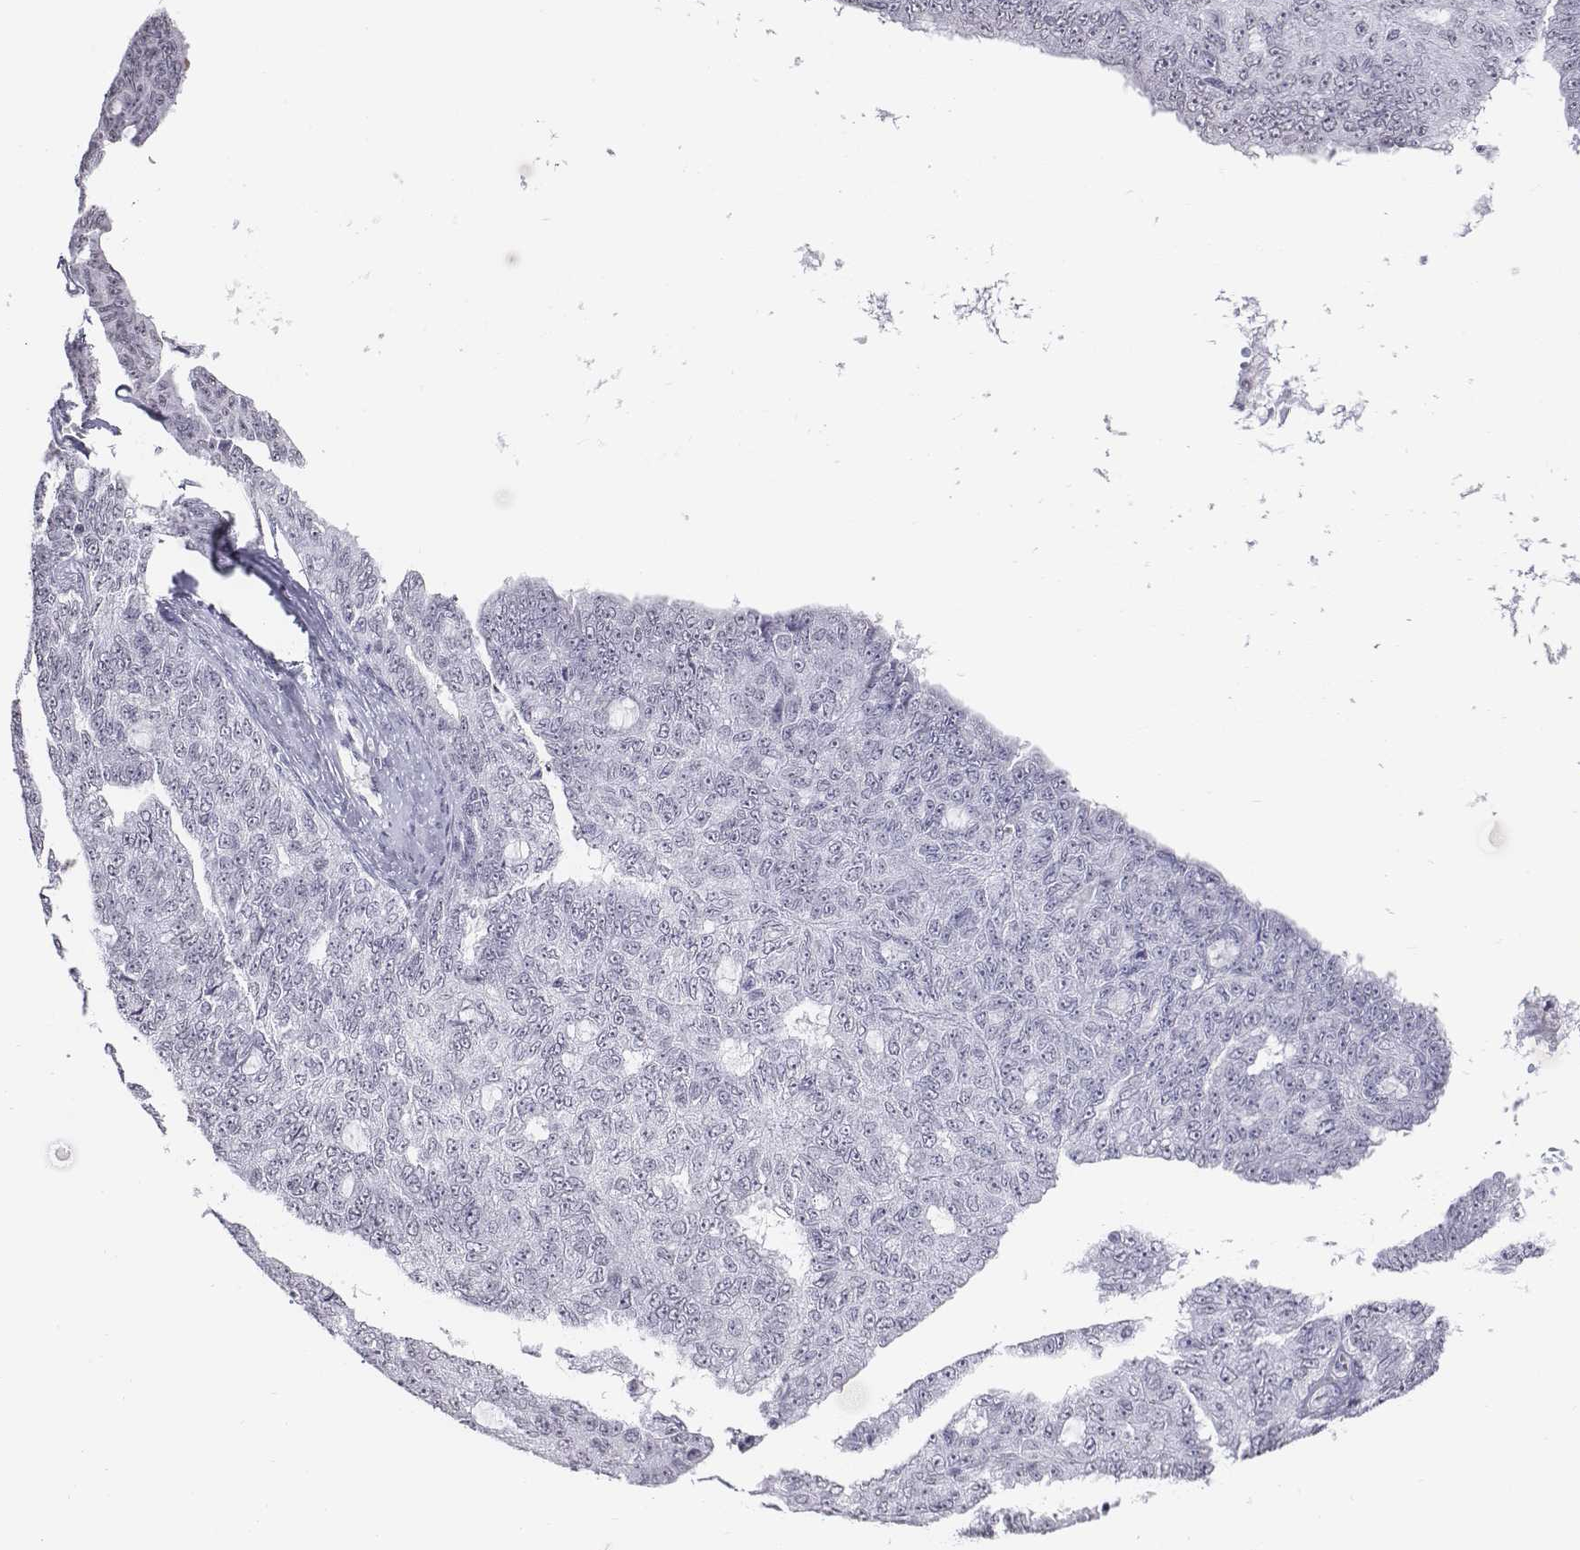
{"staining": {"intensity": "negative", "quantity": "none", "location": "none"}, "tissue": "ovarian cancer", "cell_type": "Tumor cells", "image_type": "cancer", "snomed": [{"axis": "morphology", "description": "Cystadenocarcinoma, serous, NOS"}, {"axis": "topography", "description": "Ovary"}], "caption": "This is an immunohistochemistry (IHC) micrograph of human ovarian serous cystadenocarcinoma. There is no expression in tumor cells.", "gene": "BARHL1", "patient": {"sex": "female", "age": 71}}